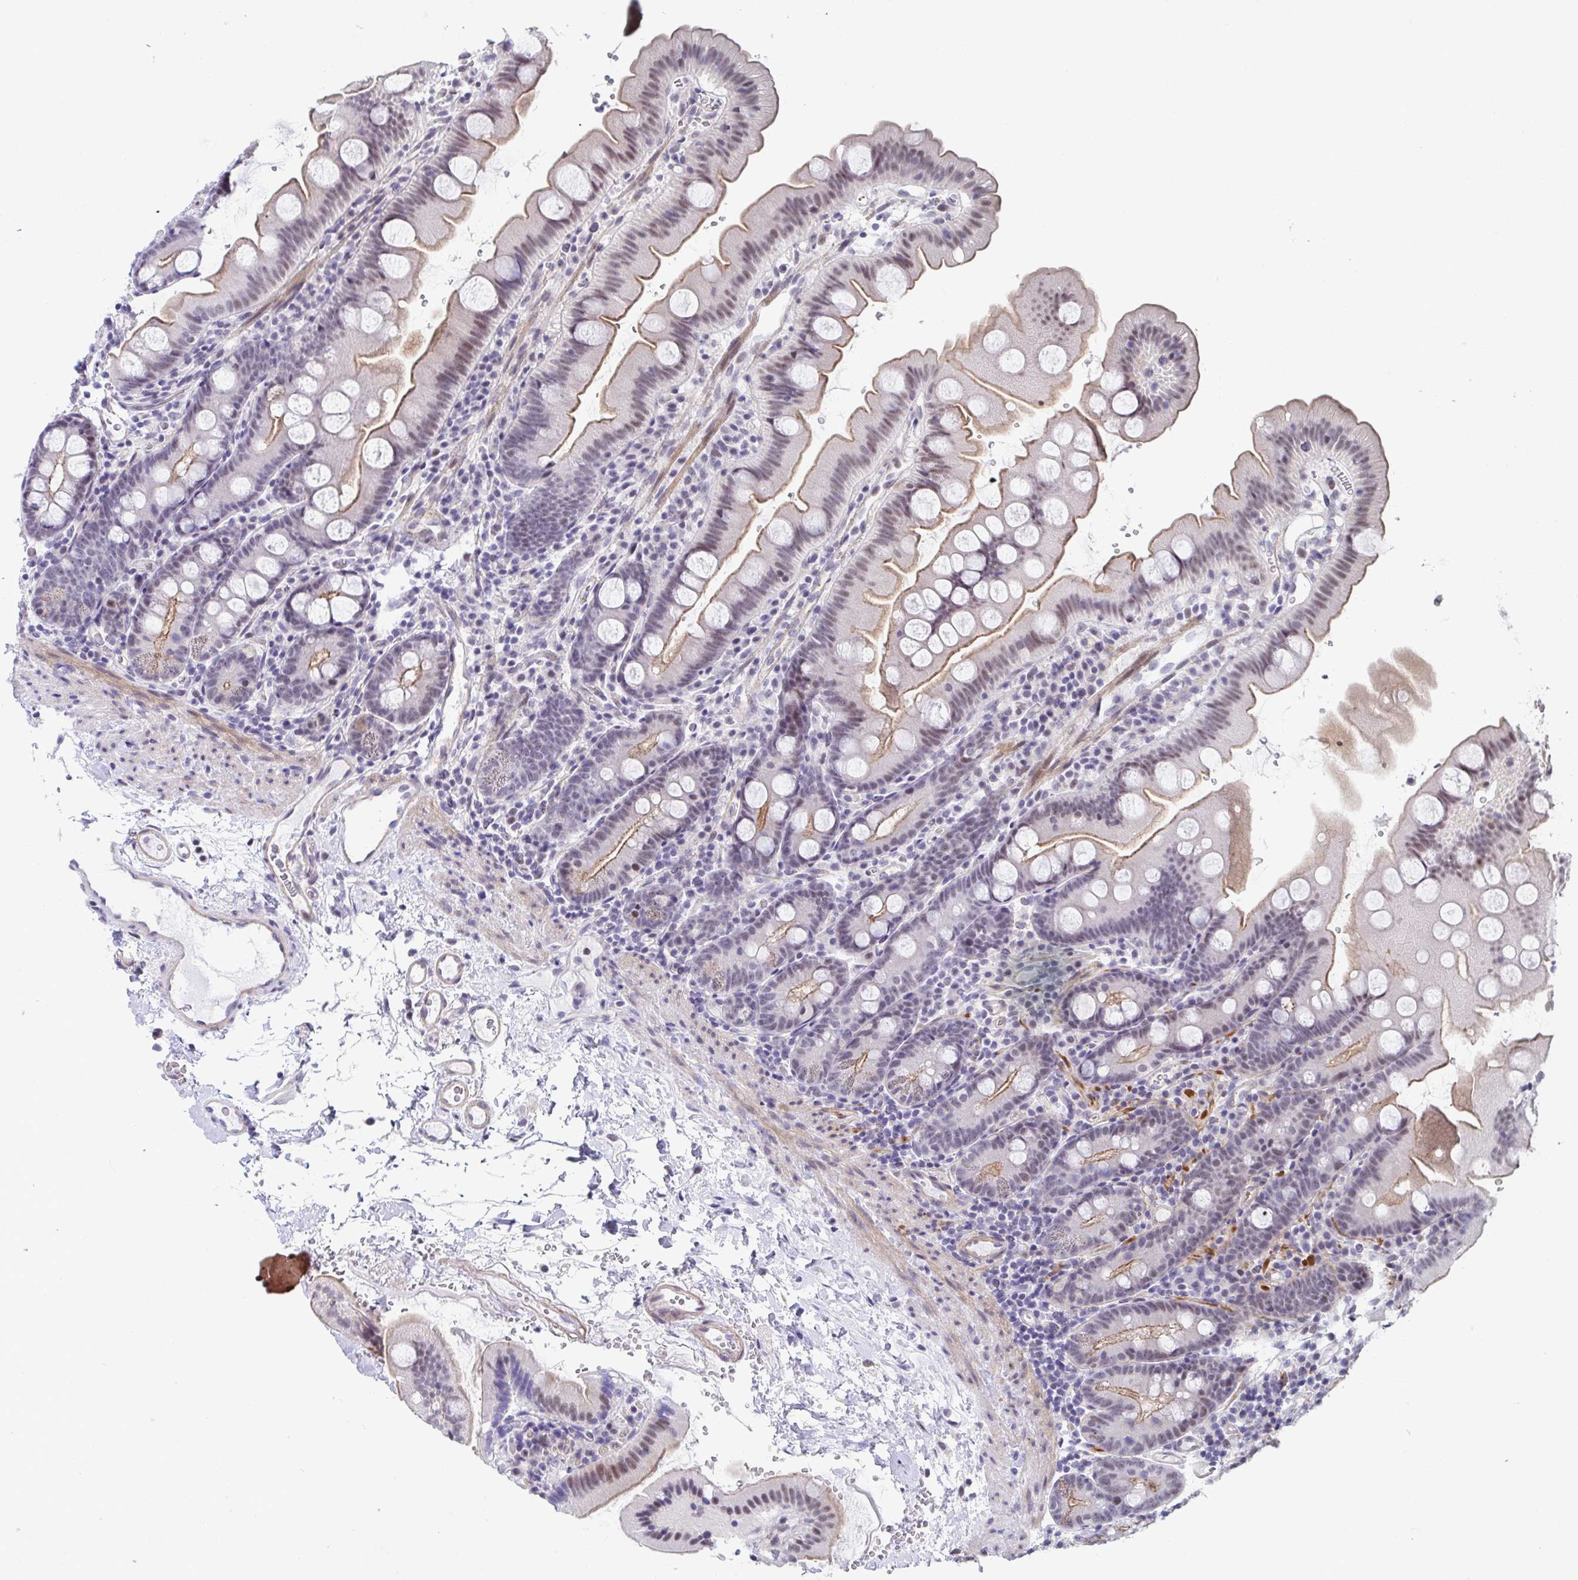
{"staining": {"intensity": "moderate", "quantity": "25%-75%", "location": "cytoplasmic/membranous,nuclear"}, "tissue": "small intestine", "cell_type": "Glandular cells", "image_type": "normal", "snomed": [{"axis": "morphology", "description": "Normal tissue, NOS"}, {"axis": "topography", "description": "Small intestine"}], "caption": "Immunohistochemistry (DAB (3,3'-diaminobenzidine)) staining of unremarkable human small intestine reveals moderate cytoplasmic/membranous,nuclear protein staining in about 25%-75% of glandular cells.", "gene": "WDR72", "patient": {"sex": "female", "age": 68}}